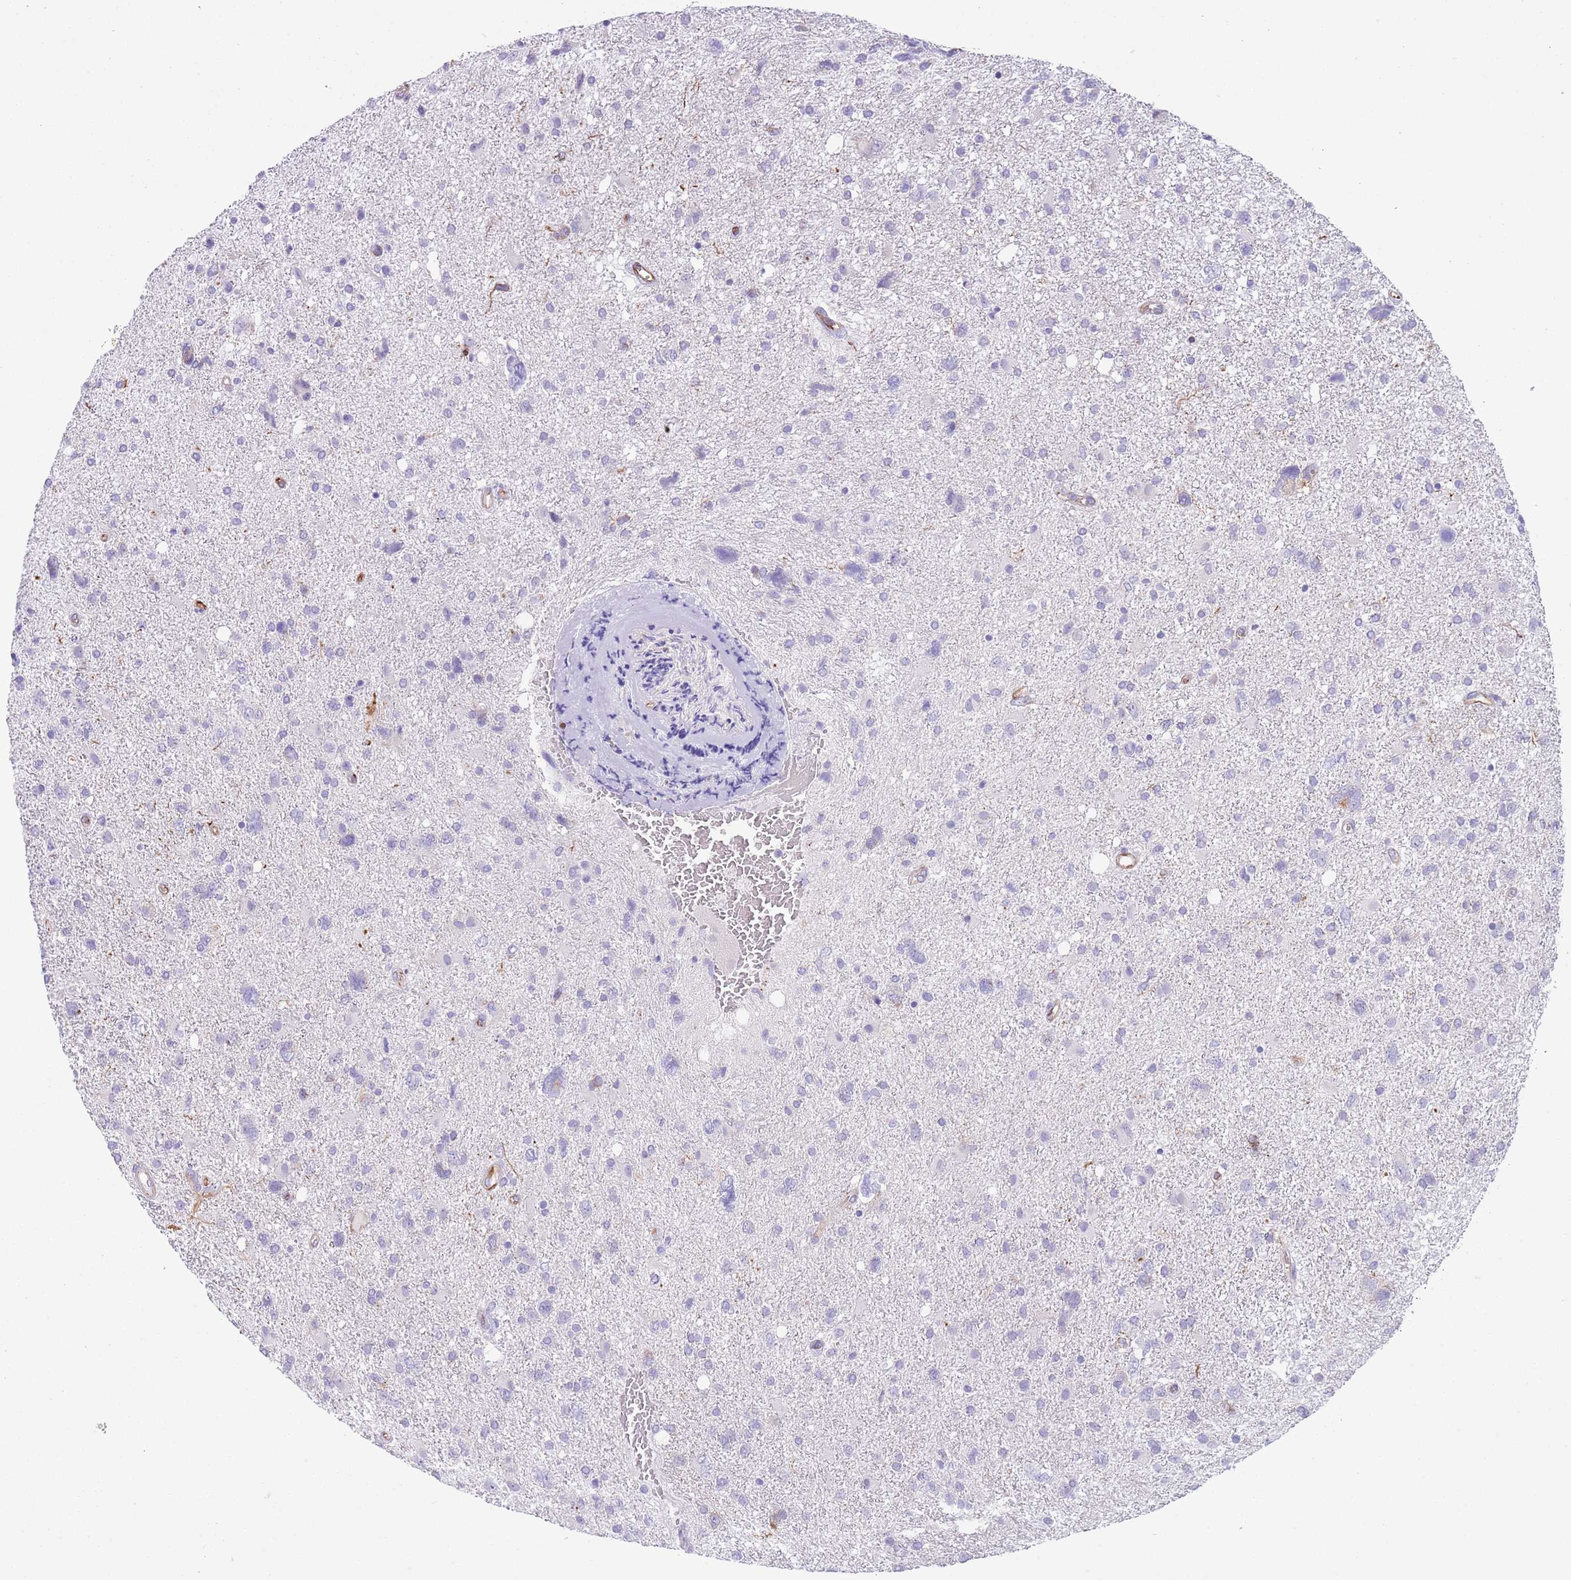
{"staining": {"intensity": "negative", "quantity": "none", "location": "none"}, "tissue": "glioma", "cell_type": "Tumor cells", "image_type": "cancer", "snomed": [{"axis": "morphology", "description": "Glioma, malignant, High grade"}, {"axis": "topography", "description": "Brain"}], "caption": "A high-resolution photomicrograph shows immunohistochemistry staining of malignant glioma (high-grade), which demonstrates no significant staining in tumor cells.", "gene": "TSGA13", "patient": {"sex": "male", "age": 61}}